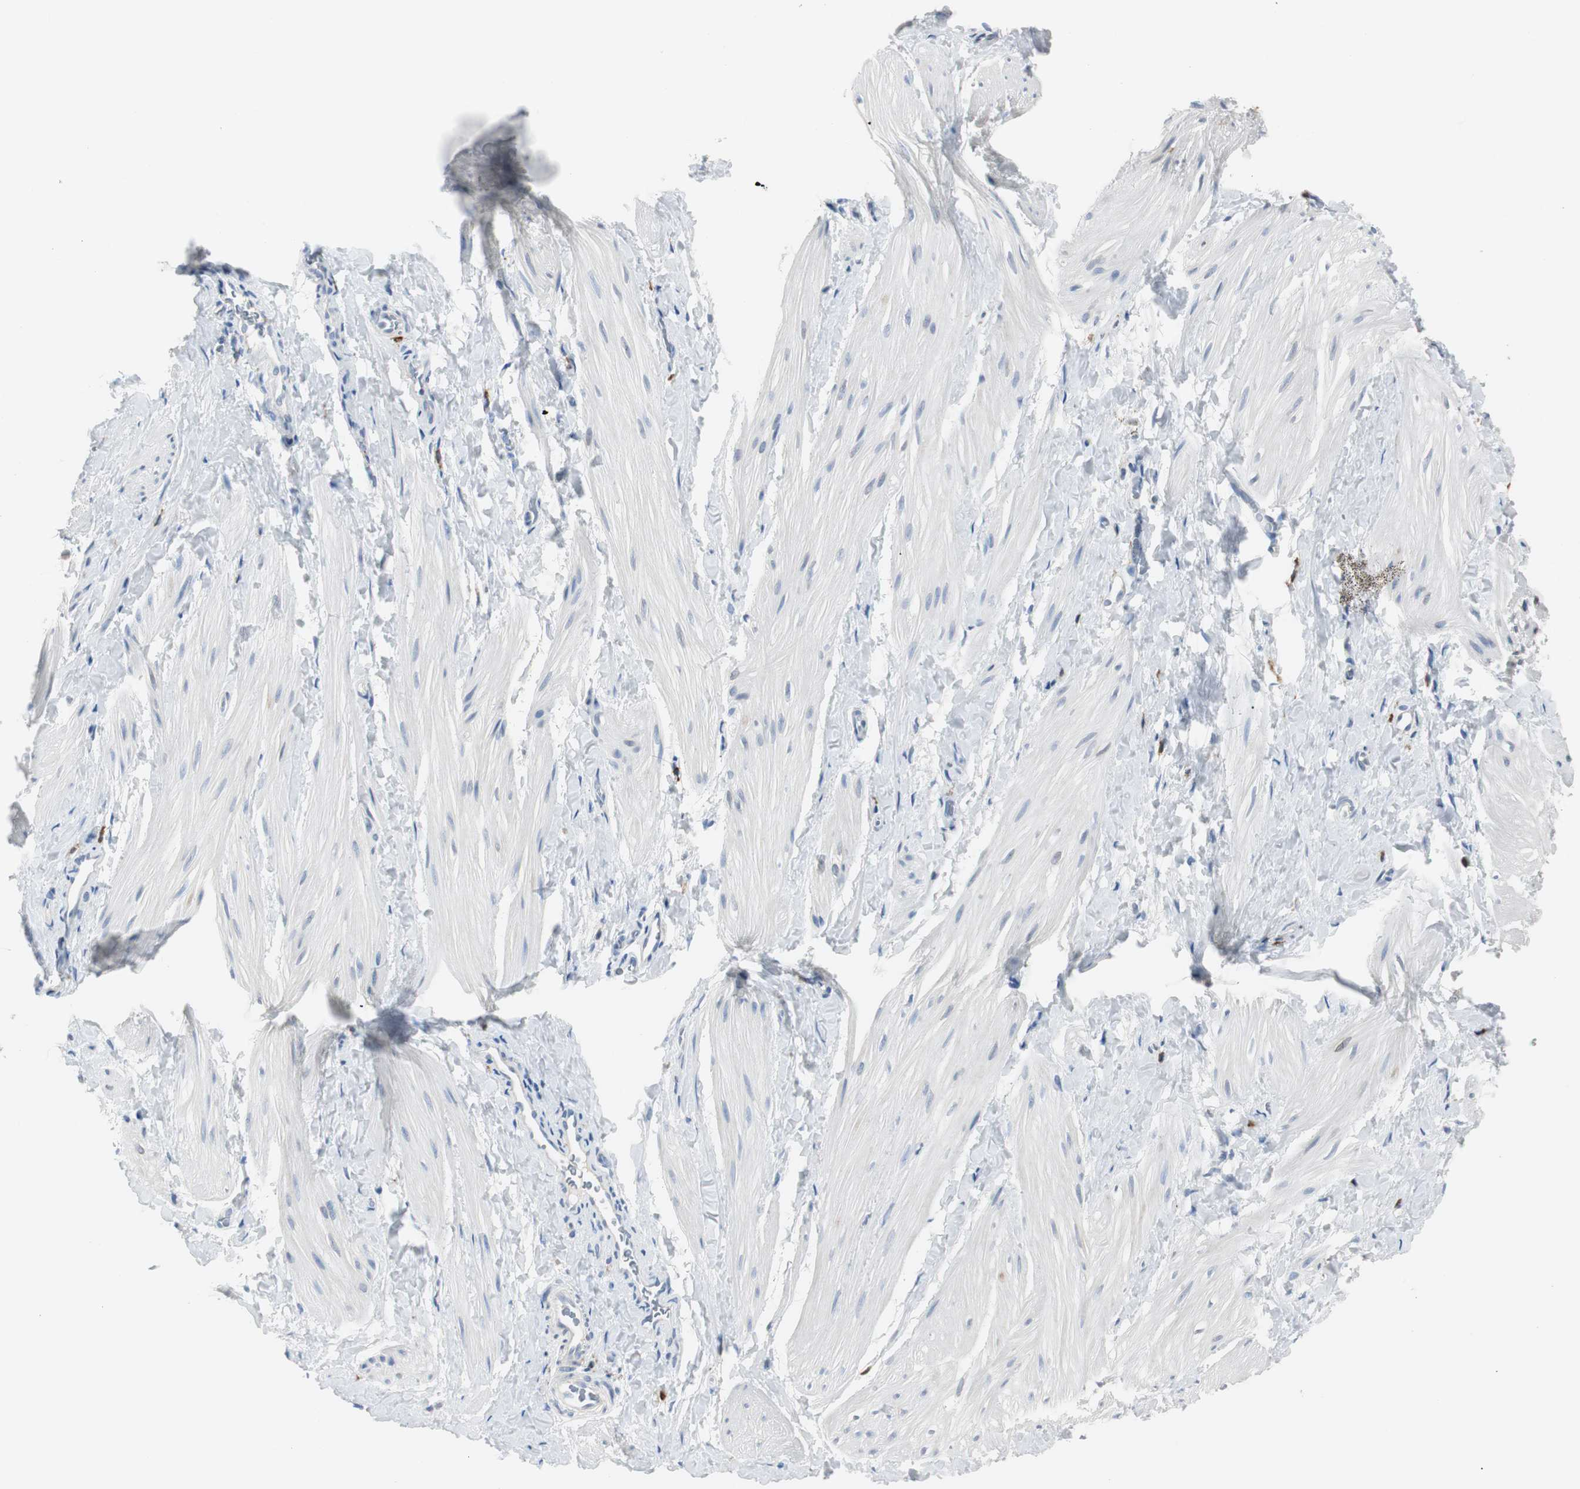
{"staining": {"intensity": "negative", "quantity": "none", "location": "none"}, "tissue": "smooth muscle", "cell_type": "Smooth muscle cells", "image_type": "normal", "snomed": [{"axis": "morphology", "description": "Normal tissue, NOS"}, {"axis": "topography", "description": "Smooth muscle"}], "caption": "A histopathology image of human smooth muscle is negative for staining in smooth muscle cells. The staining was performed using DAB (3,3'-diaminobenzidine) to visualize the protein expression in brown, while the nuclei were stained in blue with hematoxylin (Magnification: 20x).", "gene": "RASA1", "patient": {"sex": "male", "age": 16}}